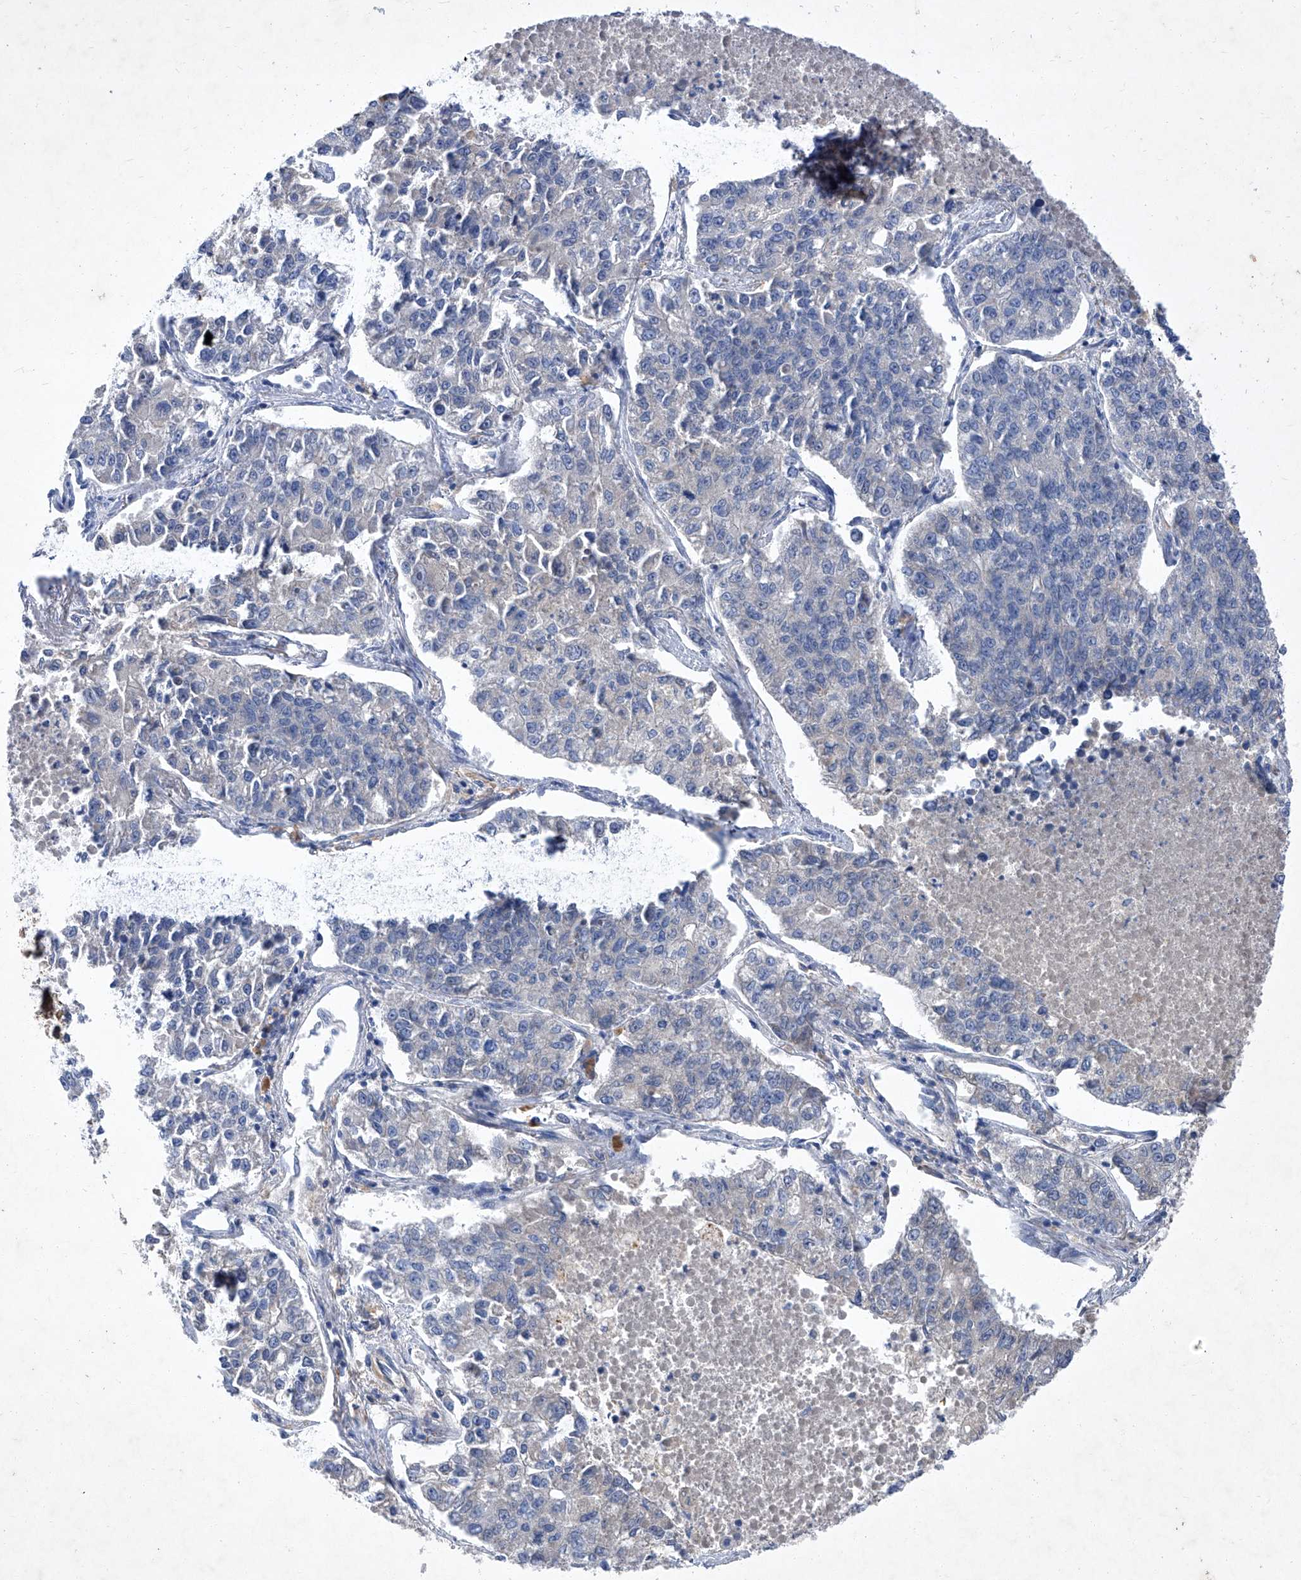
{"staining": {"intensity": "negative", "quantity": "none", "location": "none"}, "tissue": "lung cancer", "cell_type": "Tumor cells", "image_type": "cancer", "snomed": [{"axis": "morphology", "description": "Adenocarcinoma, NOS"}, {"axis": "topography", "description": "Lung"}], "caption": "Immunohistochemical staining of human lung cancer reveals no significant expression in tumor cells.", "gene": "SBK2", "patient": {"sex": "male", "age": 49}}